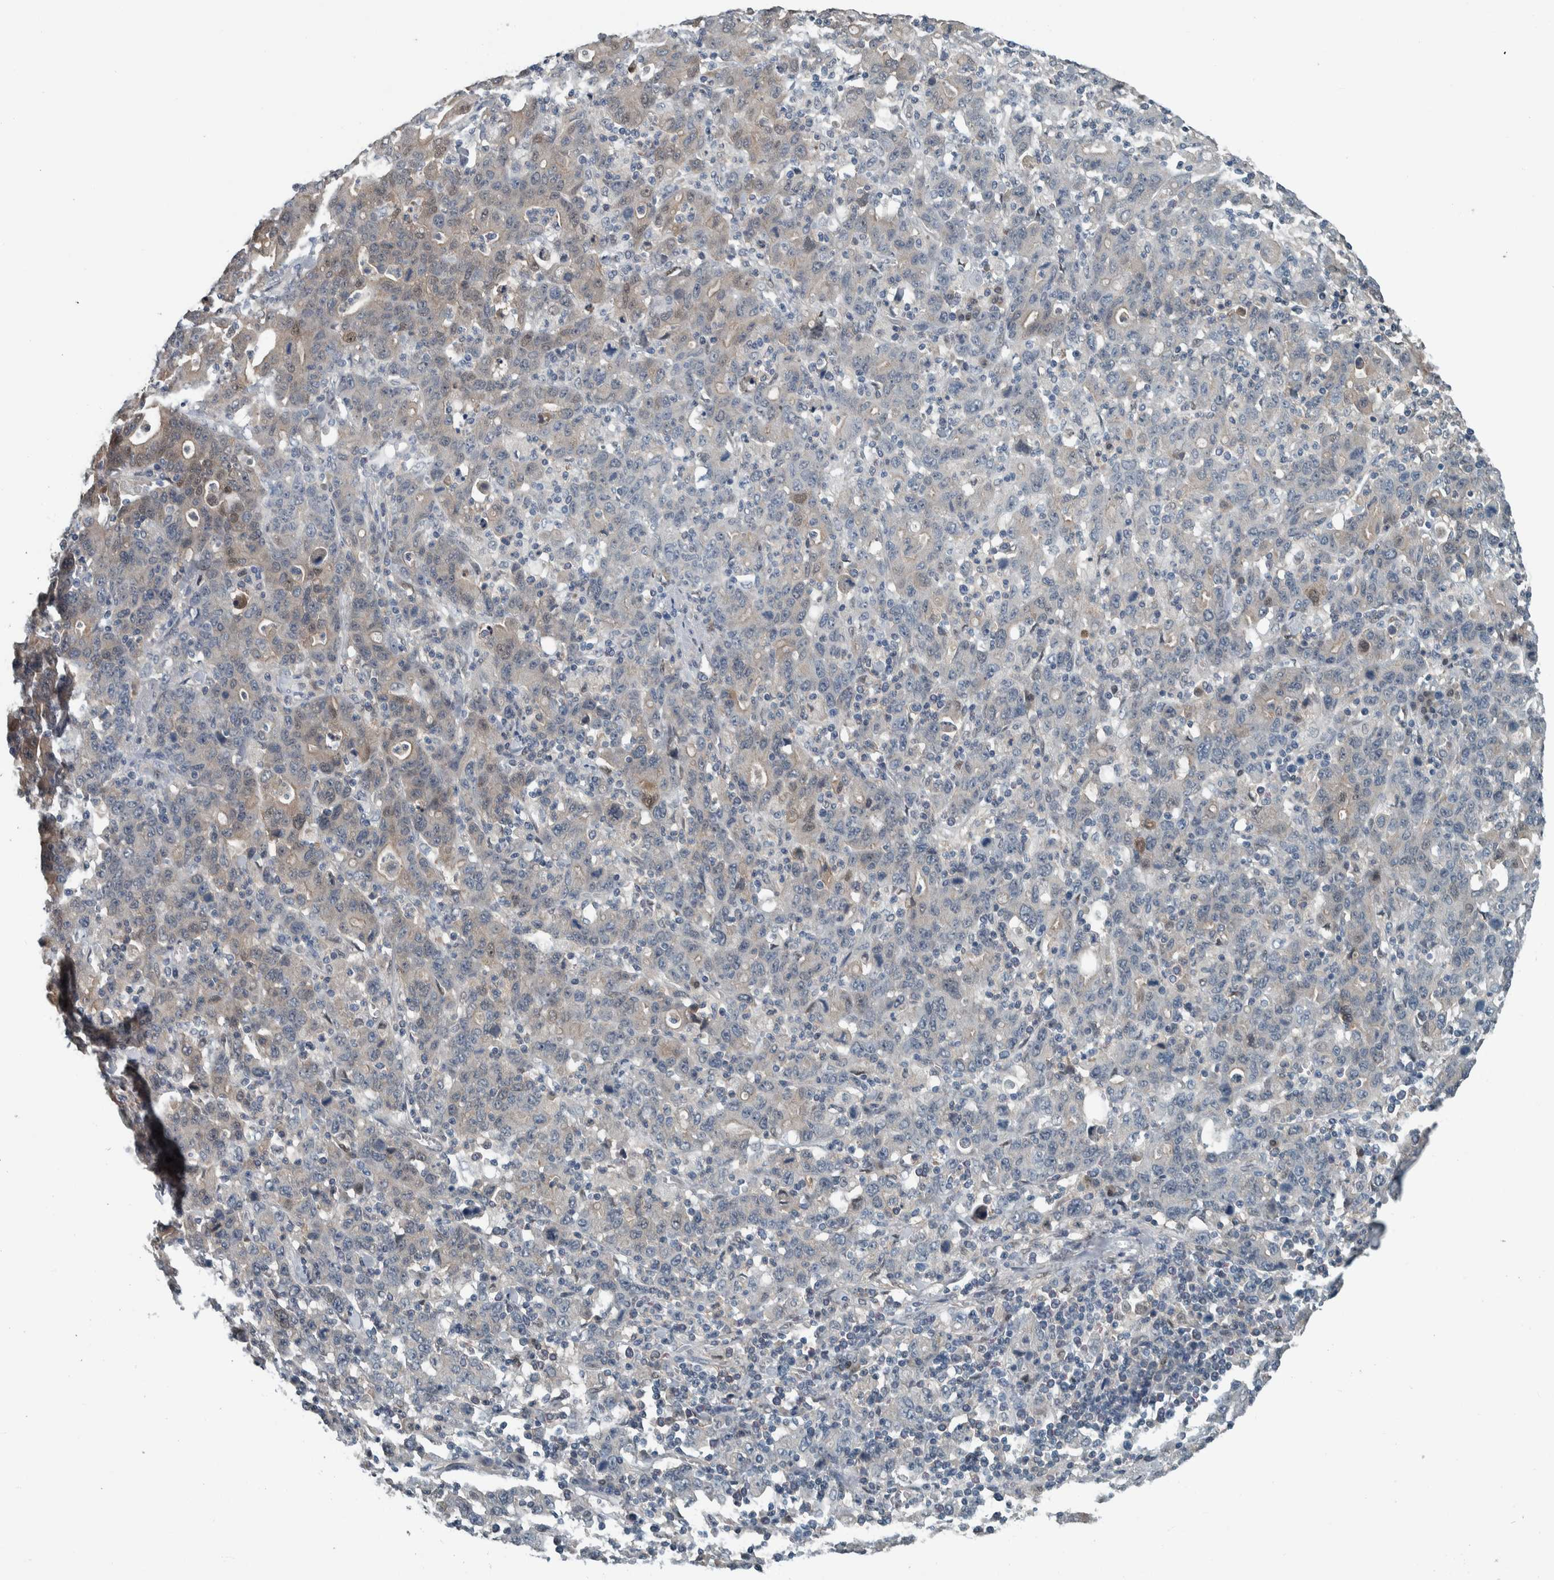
{"staining": {"intensity": "weak", "quantity": "<25%", "location": "cytoplasmic/membranous,nuclear"}, "tissue": "stomach cancer", "cell_type": "Tumor cells", "image_type": "cancer", "snomed": [{"axis": "morphology", "description": "Adenocarcinoma, NOS"}, {"axis": "topography", "description": "Stomach, upper"}], "caption": "The micrograph exhibits no significant expression in tumor cells of adenocarcinoma (stomach).", "gene": "ALAD", "patient": {"sex": "male", "age": 69}}